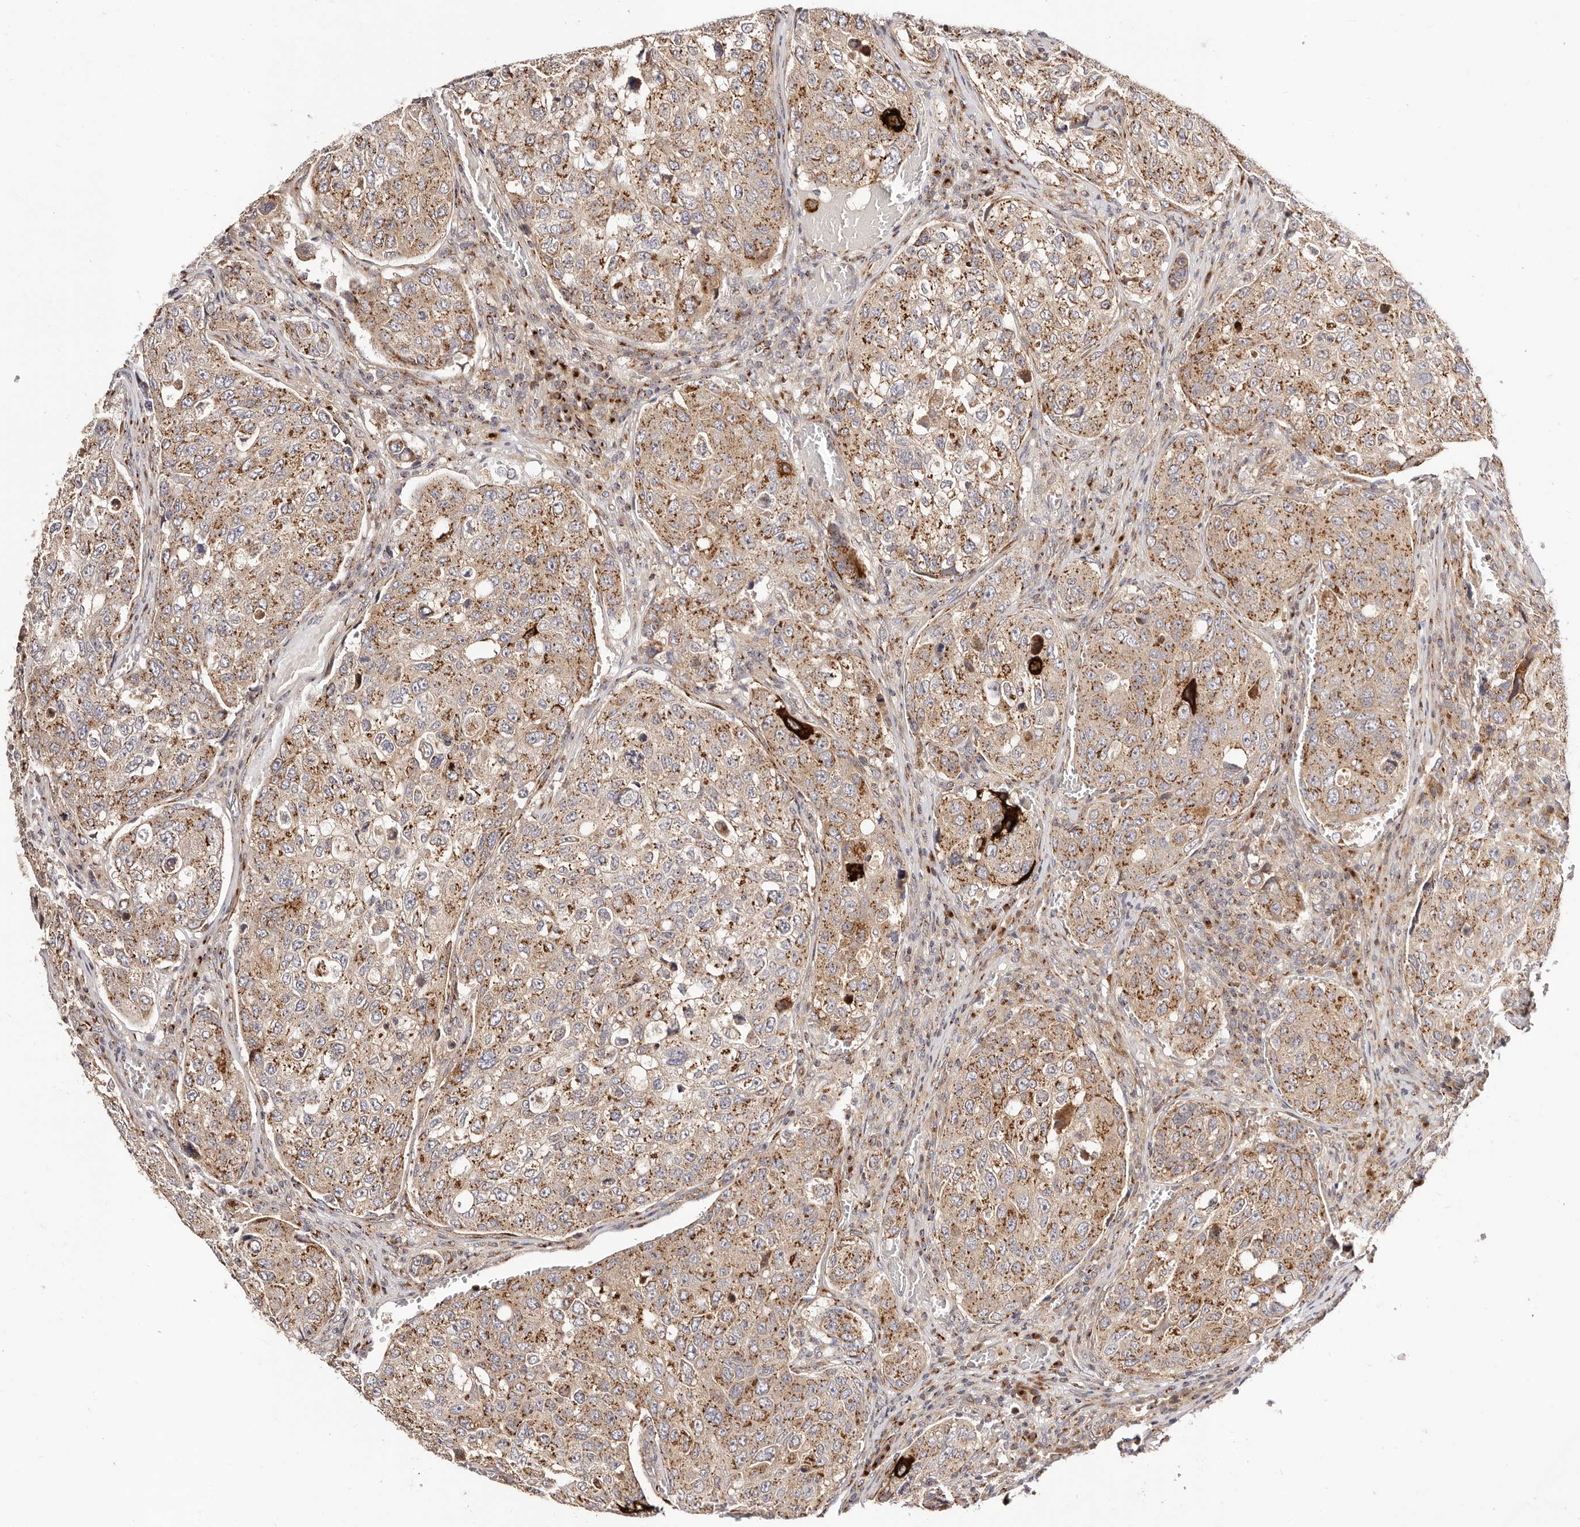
{"staining": {"intensity": "moderate", "quantity": "25%-75%", "location": "cytoplasmic/membranous"}, "tissue": "urothelial cancer", "cell_type": "Tumor cells", "image_type": "cancer", "snomed": [{"axis": "morphology", "description": "Urothelial carcinoma, High grade"}, {"axis": "topography", "description": "Lymph node"}, {"axis": "topography", "description": "Urinary bladder"}], "caption": "Protein staining of urothelial cancer tissue shows moderate cytoplasmic/membranous positivity in approximately 25%-75% of tumor cells.", "gene": "MAPK6", "patient": {"sex": "male", "age": 51}}